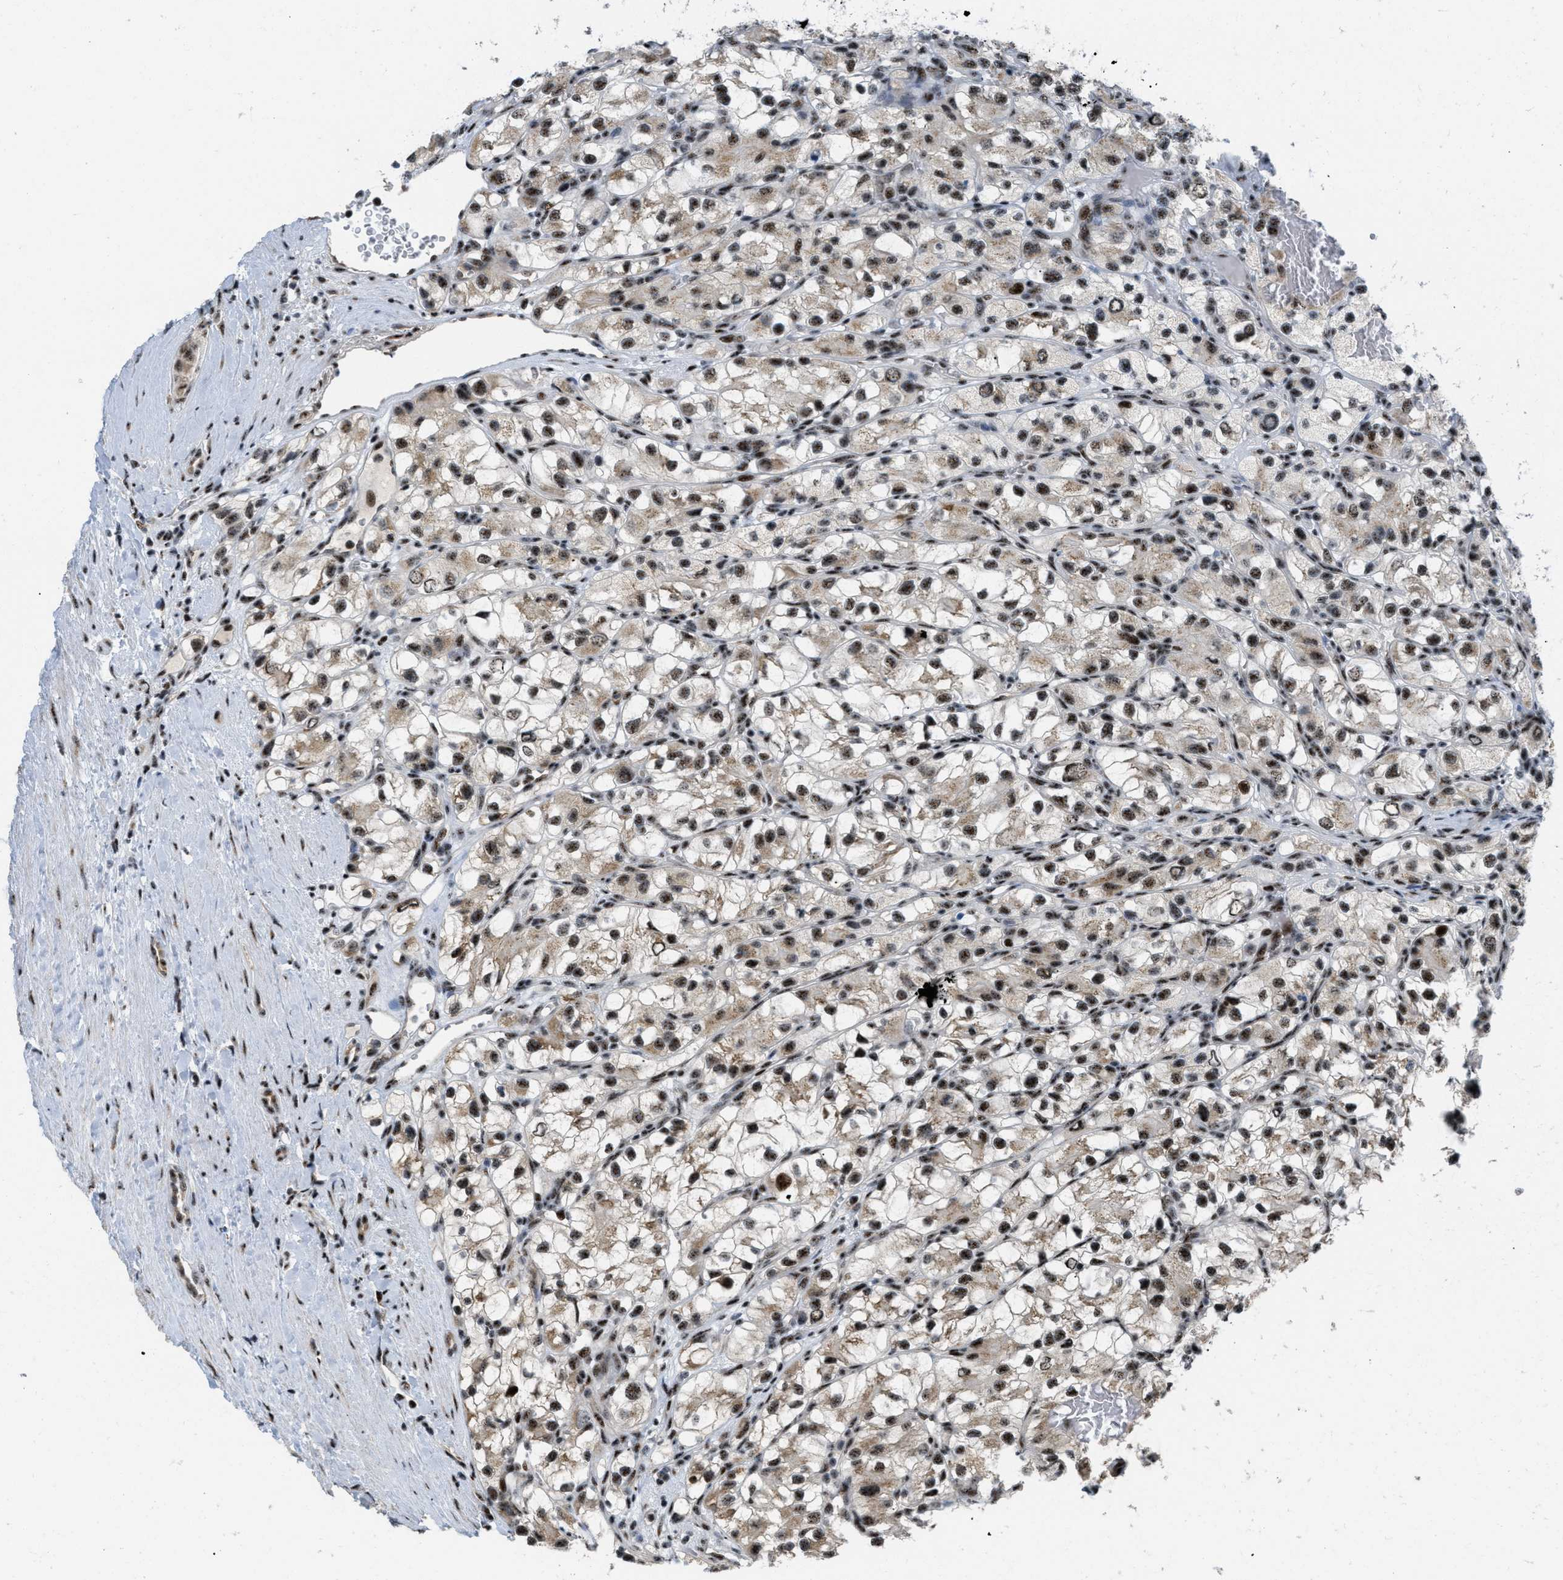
{"staining": {"intensity": "moderate", "quantity": ">75%", "location": "nuclear"}, "tissue": "renal cancer", "cell_type": "Tumor cells", "image_type": "cancer", "snomed": [{"axis": "morphology", "description": "Adenocarcinoma, NOS"}, {"axis": "topography", "description": "Kidney"}], "caption": "Protein analysis of renal cancer tissue exhibits moderate nuclear staining in about >75% of tumor cells. (IHC, brightfield microscopy, high magnification).", "gene": "CDR2", "patient": {"sex": "female", "age": 57}}